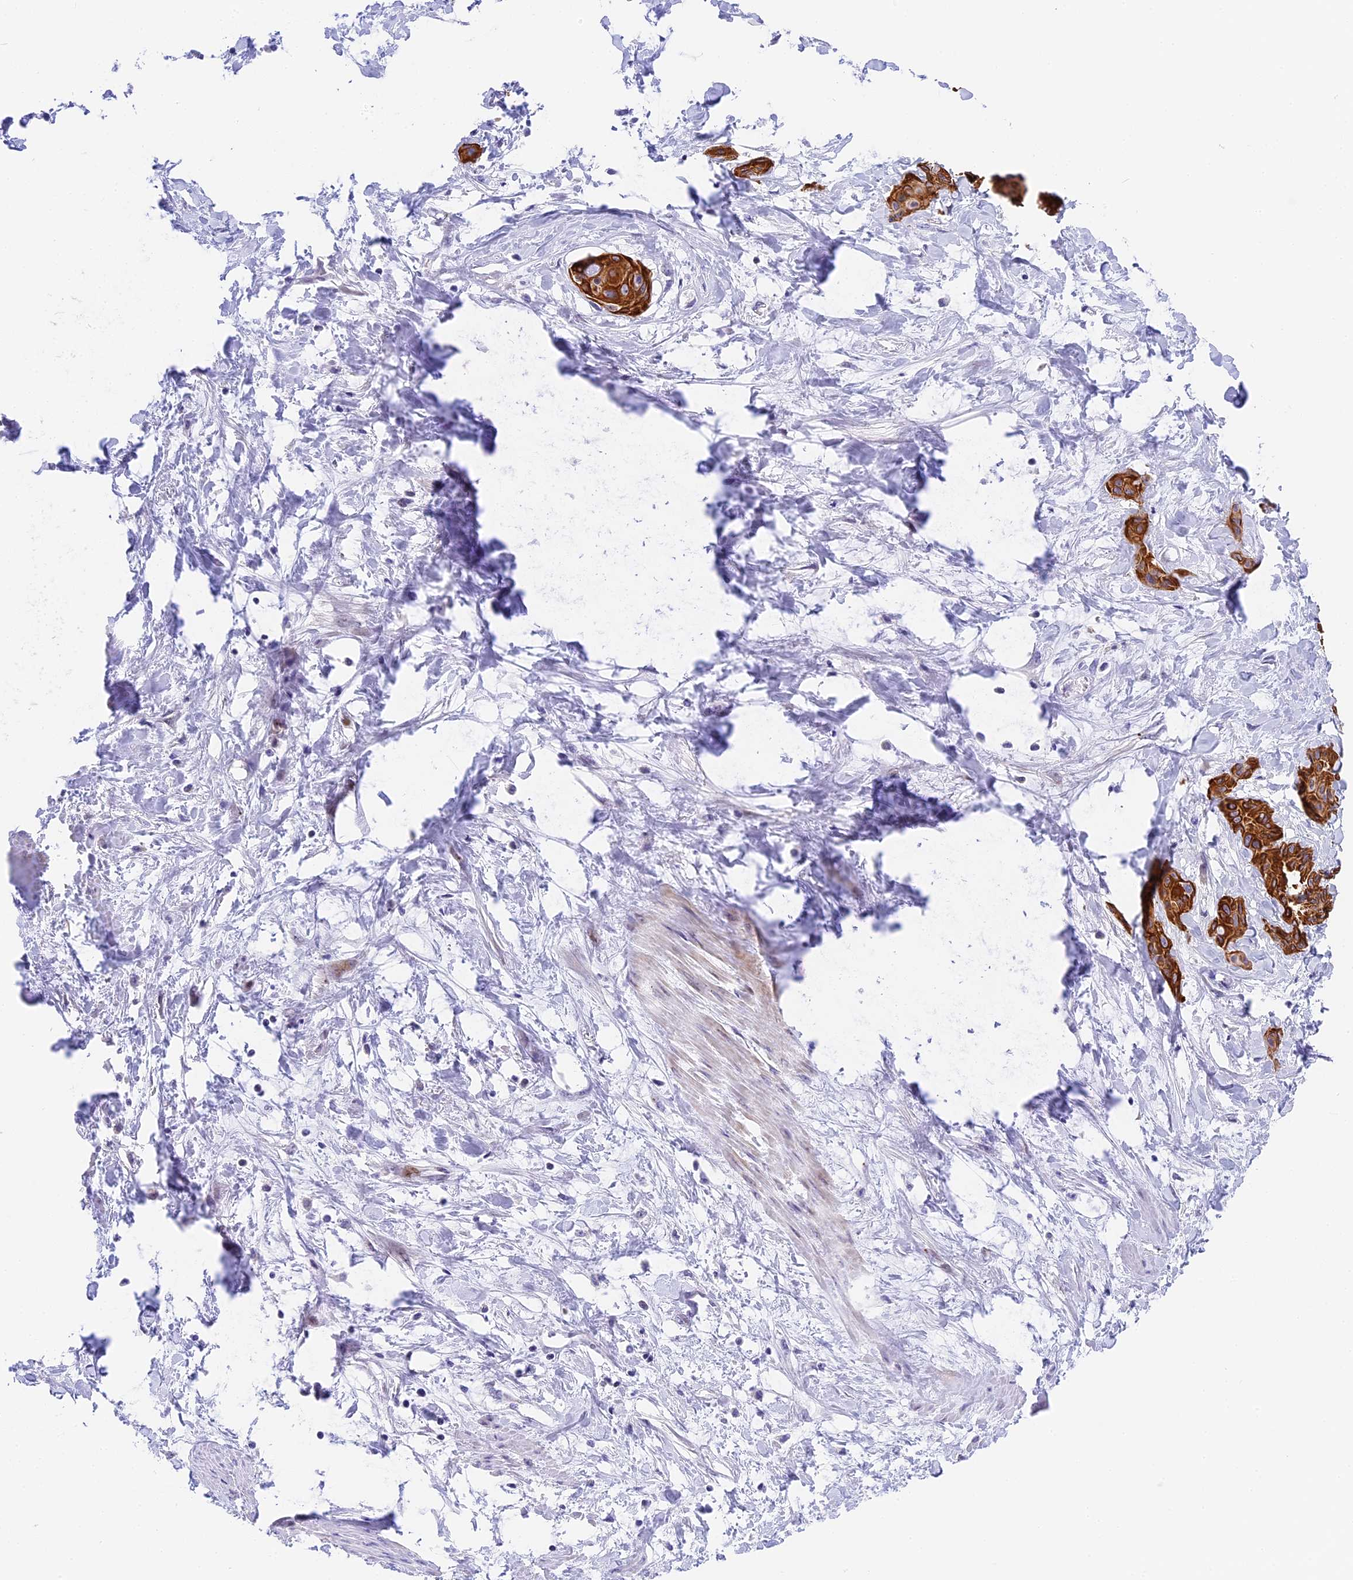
{"staining": {"intensity": "strong", "quantity": ">75%", "location": "cytoplasmic/membranous"}, "tissue": "cervical cancer", "cell_type": "Tumor cells", "image_type": "cancer", "snomed": [{"axis": "morphology", "description": "Squamous cell carcinoma, NOS"}, {"axis": "topography", "description": "Cervix"}], "caption": "Strong cytoplasmic/membranous staining for a protein is present in about >75% of tumor cells of cervical squamous cell carcinoma using IHC.", "gene": "MIDN", "patient": {"sex": "female", "age": 57}}